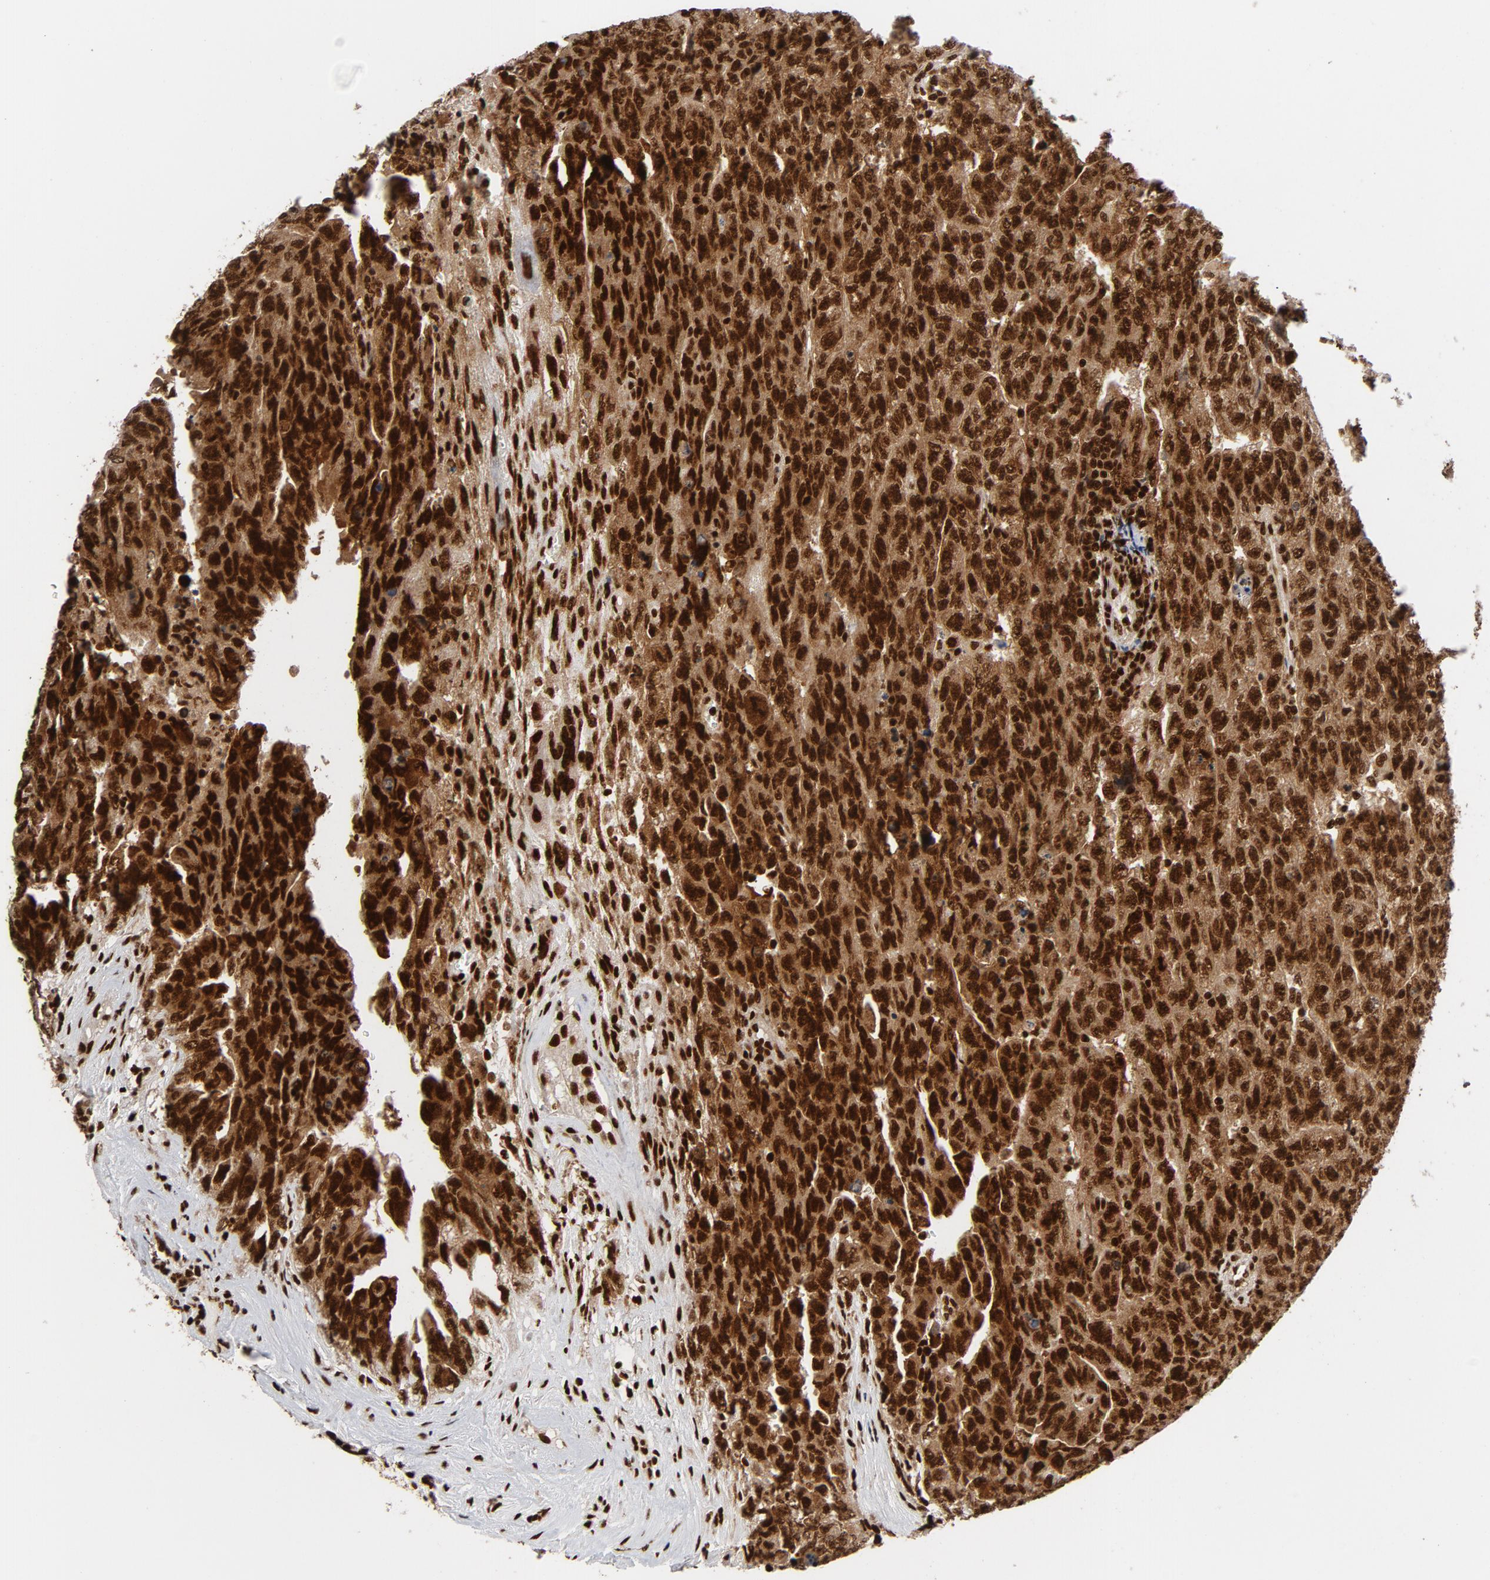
{"staining": {"intensity": "strong", "quantity": ">75%", "location": "nuclear"}, "tissue": "testis cancer", "cell_type": "Tumor cells", "image_type": "cancer", "snomed": [{"axis": "morphology", "description": "Carcinoma, Embryonal, NOS"}, {"axis": "topography", "description": "Testis"}], "caption": "Human embryonal carcinoma (testis) stained with a brown dye exhibits strong nuclear positive expression in about >75% of tumor cells.", "gene": "NFYB", "patient": {"sex": "male", "age": 28}}